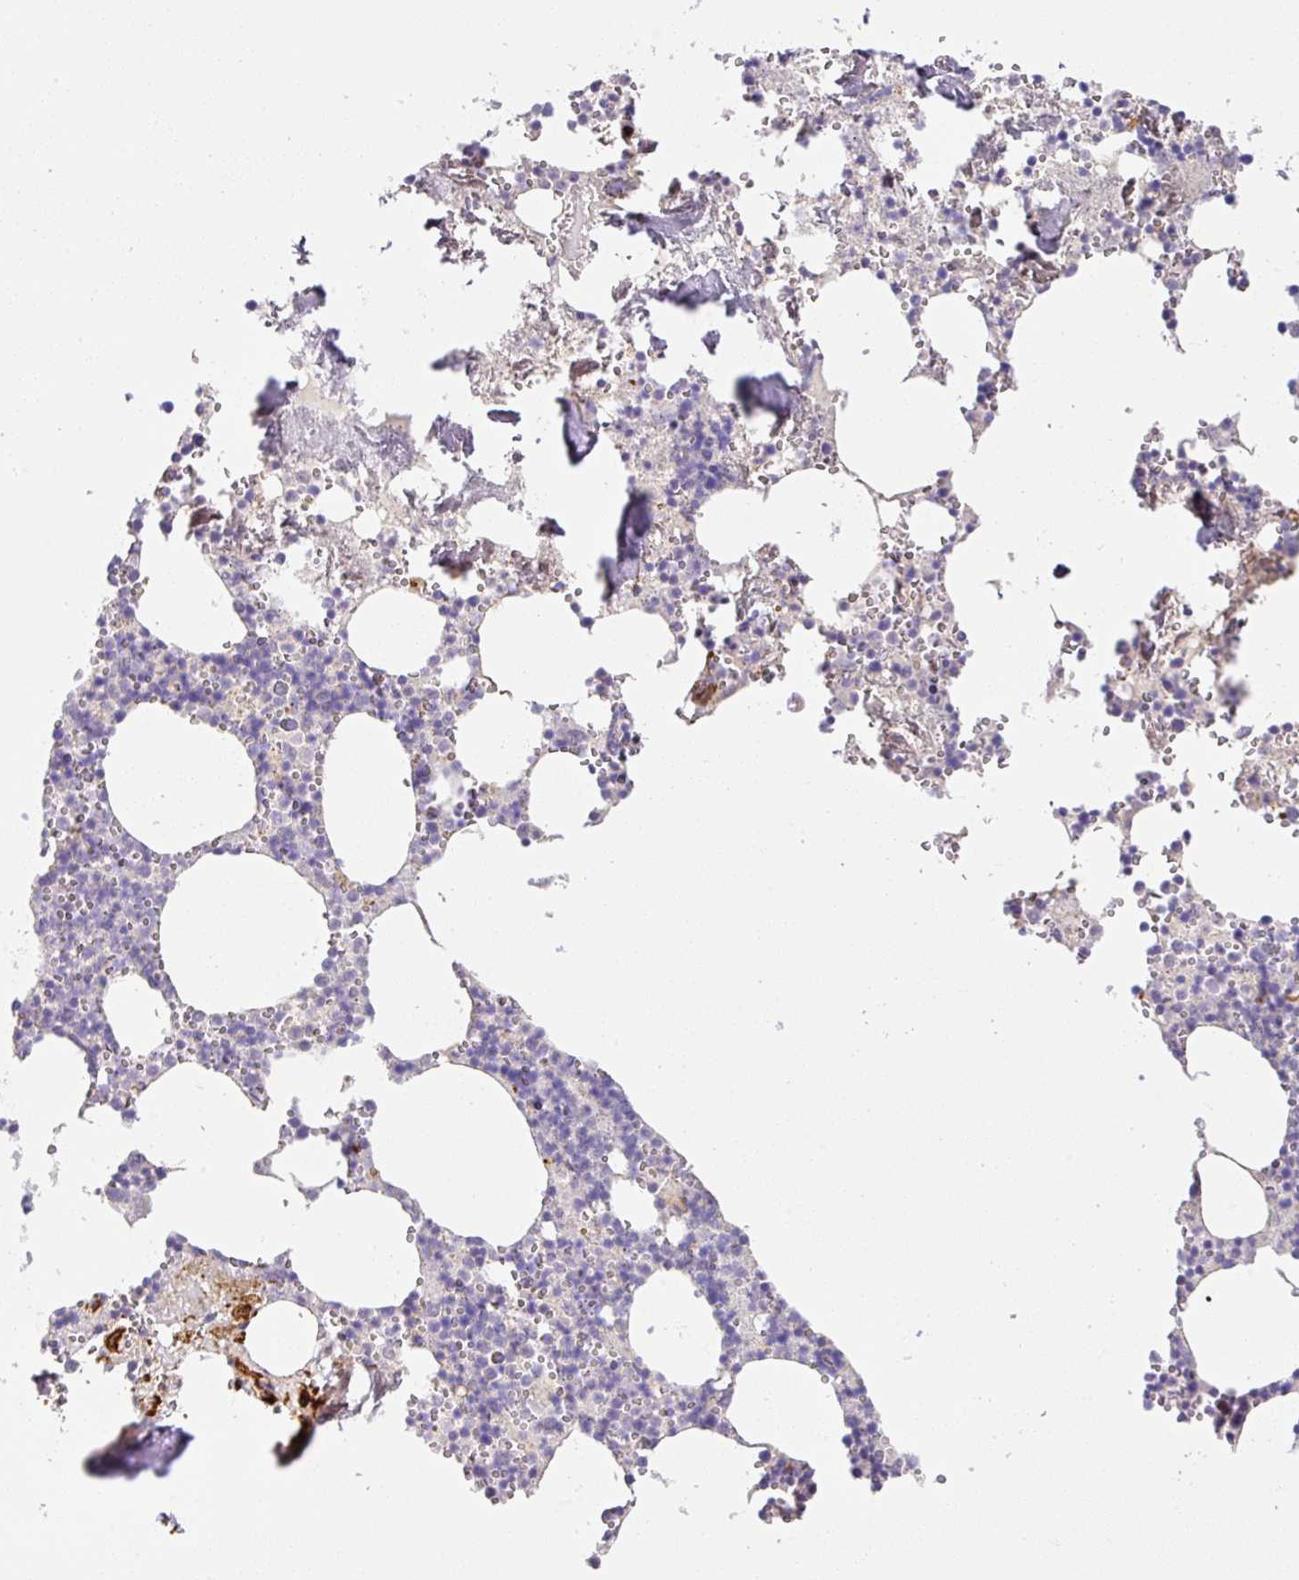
{"staining": {"intensity": "moderate", "quantity": "<25%", "location": "cytoplasmic/membranous"}, "tissue": "bone marrow", "cell_type": "Hematopoietic cells", "image_type": "normal", "snomed": [{"axis": "morphology", "description": "Normal tissue, NOS"}, {"axis": "topography", "description": "Bone marrow"}], "caption": "Approximately <25% of hematopoietic cells in unremarkable human bone marrow show moderate cytoplasmic/membranous protein positivity as visualized by brown immunohistochemical staining.", "gene": "SLC25A17", "patient": {"sex": "male", "age": 54}}